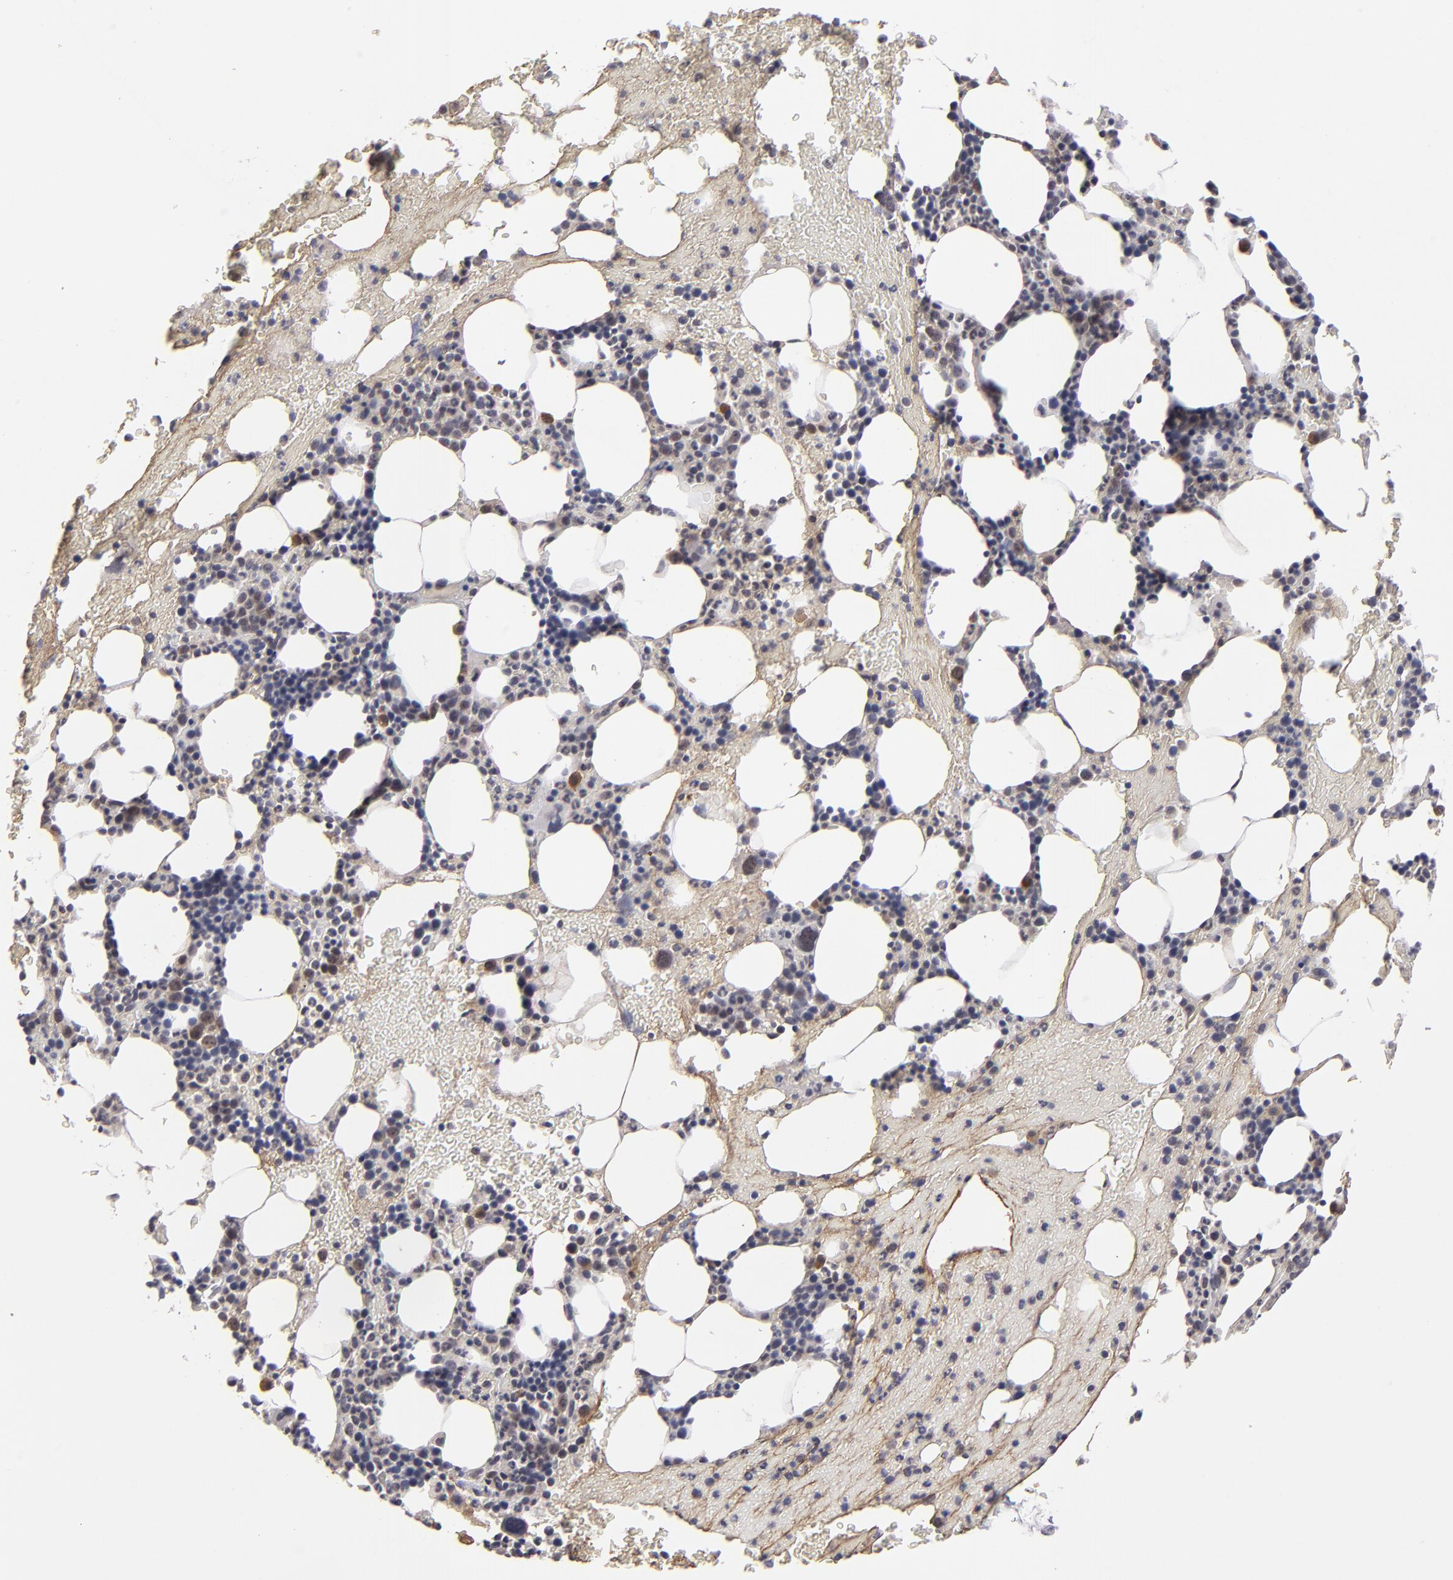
{"staining": {"intensity": "moderate", "quantity": "<25%", "location": "cytoplasmic/membranous"}, "tissue": "bone marrow", "cell_type": "Hematopoietic cells", "image_type": "normal", "snomed": [{"axis": "morphology", "description": "Normal tissue, NOS"}, {"axis": "topography", "description": "Bone marrow"}], "caption": "Bone marrow stained with immunohistochemistry (IHC) reveals moderate cytoplasmic/membranous expression in about <25% of hematopoietic cells. (DAB (3,3'-diaminobenzidine) IHC with brightfield microscopy, high magnification).", "gene": "GLCCI1", "patient": {"sex": "female", "age": 84}}